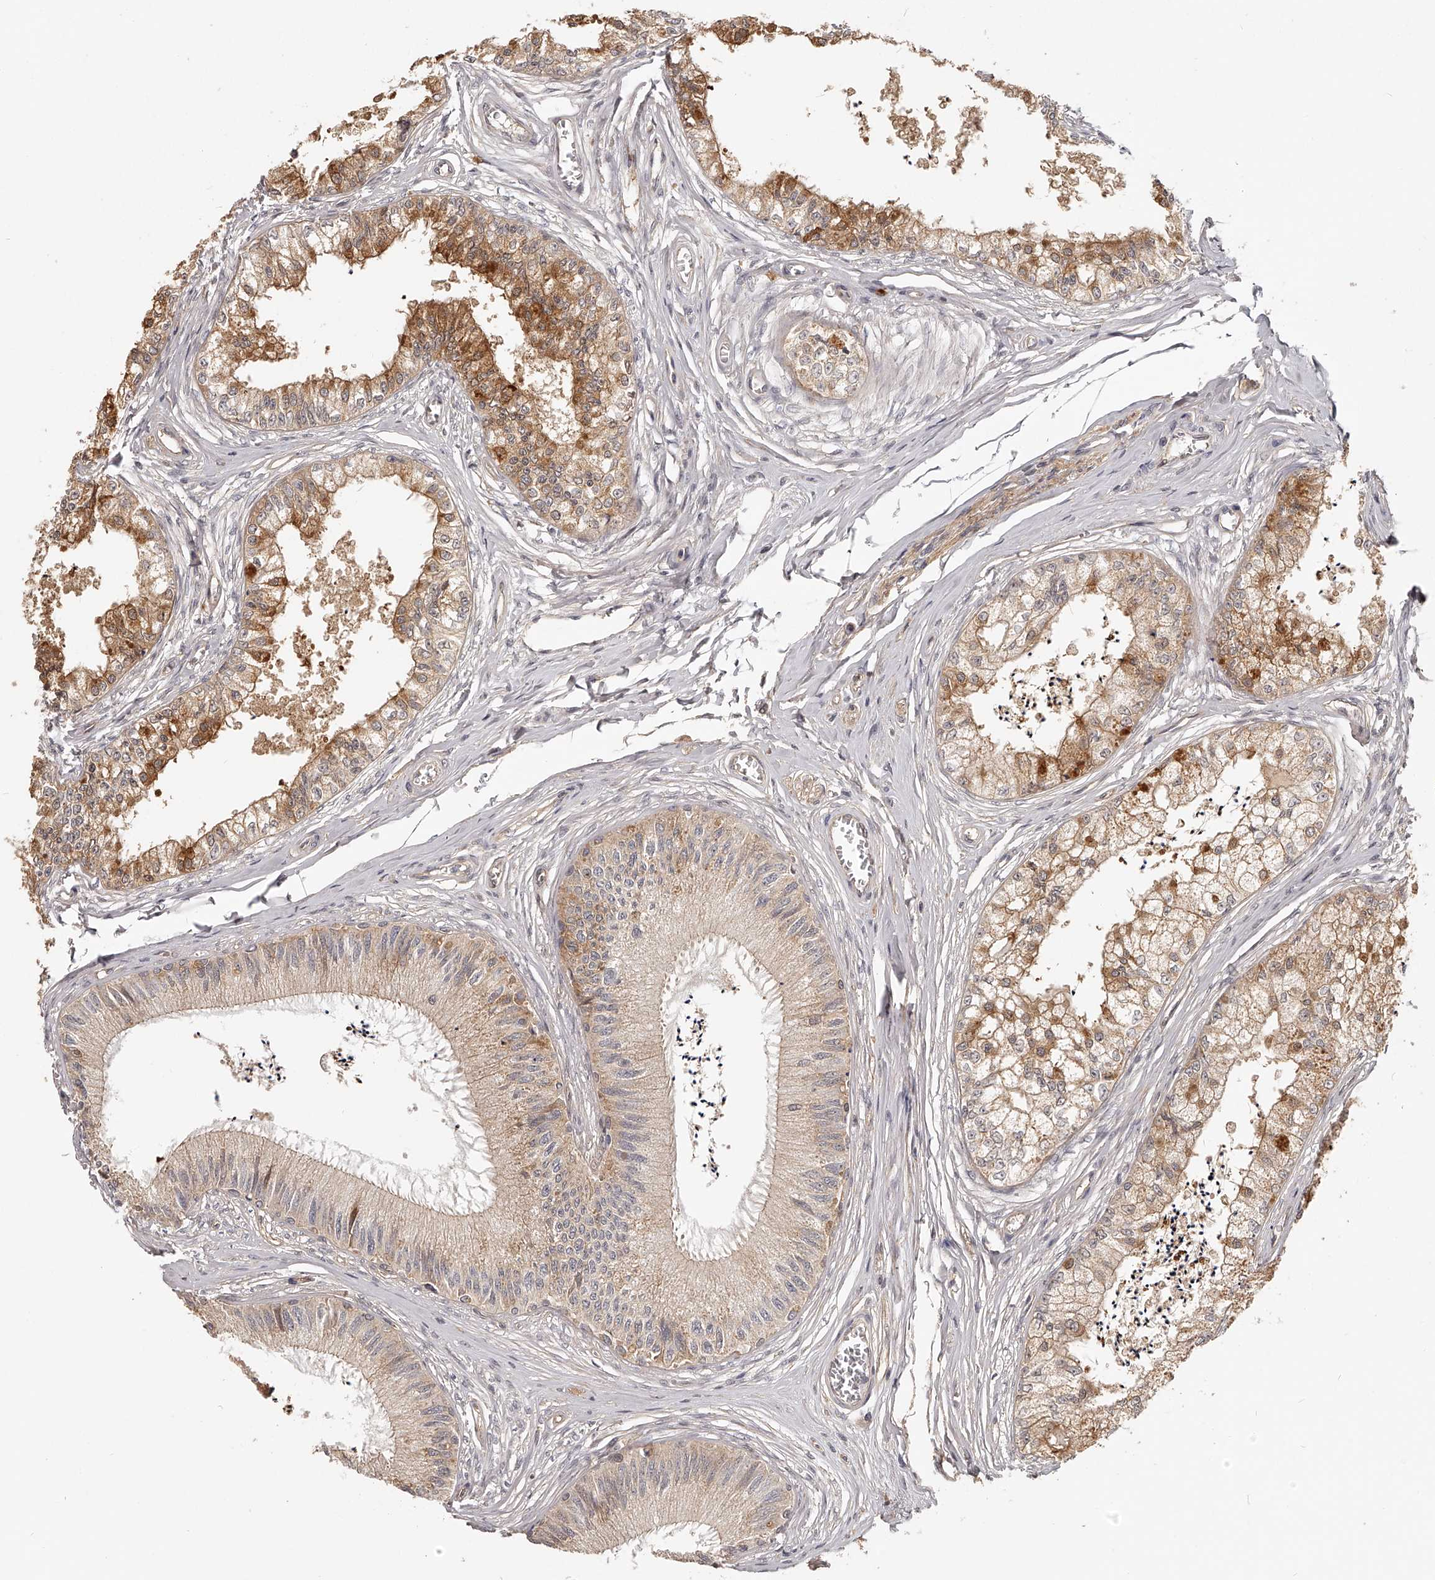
{"staining": {"intensity": "moderate", "quantity": ">75%", "location": "cytoplasmic/membranous"}, "tissue": "epididymis", "cell_type": "Glandular cells", "image_type": "normal", "snomed": [{"axis": "morphology", "description": "Normal tissue, NOS"}, {"axis": "topography", "description": "Epididymis"}], "caption": "This is a photomicrograph of immunohistochemistry (IHC) staining of unremarkable epididymis, which shows moderate staining in the cytoplasmic/membranous of glandular cells.", "gene": "ZNF582", "patient": {"sex": "male", "age": 79}}